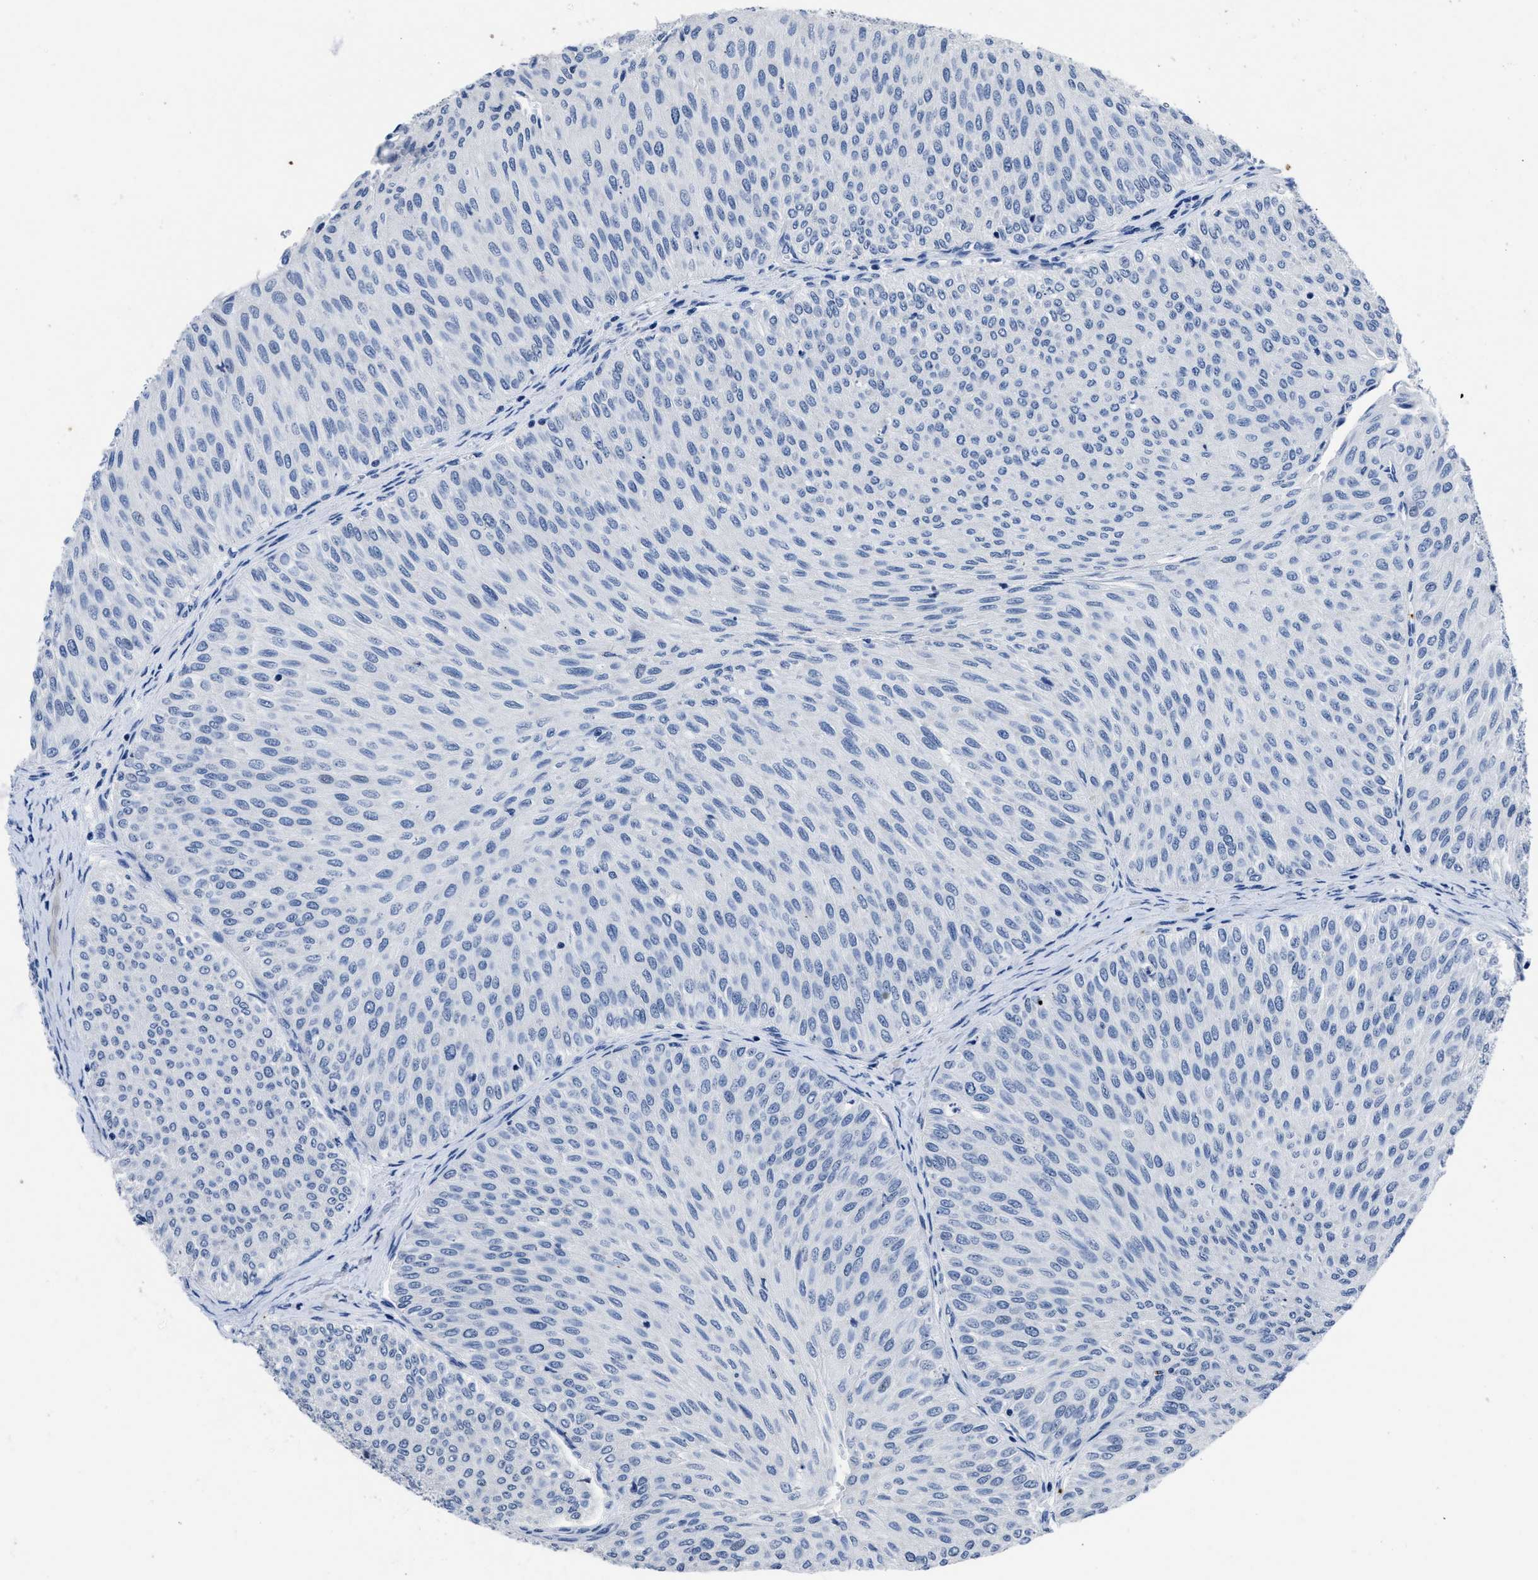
{"staining": {"intensity": "negative", "quantity": "none", "location": "none"}, "tissue": "urothelial cancer", "cell_type": "Tumor cells", "image_type": "cancer", "snomed": [{"axis": "morphology", "description": "Urothelial carcinoma, Low grade"}, {"axis": "topography", "description": "Urinary bladder"}], "caption": "Immunohistochemical staining of urothelial carcinoma (low-grade) exhibits no significant staining in tumor cells.", "gene": "ITGA2B", "patient": {"sex": "male", "age": 78}}